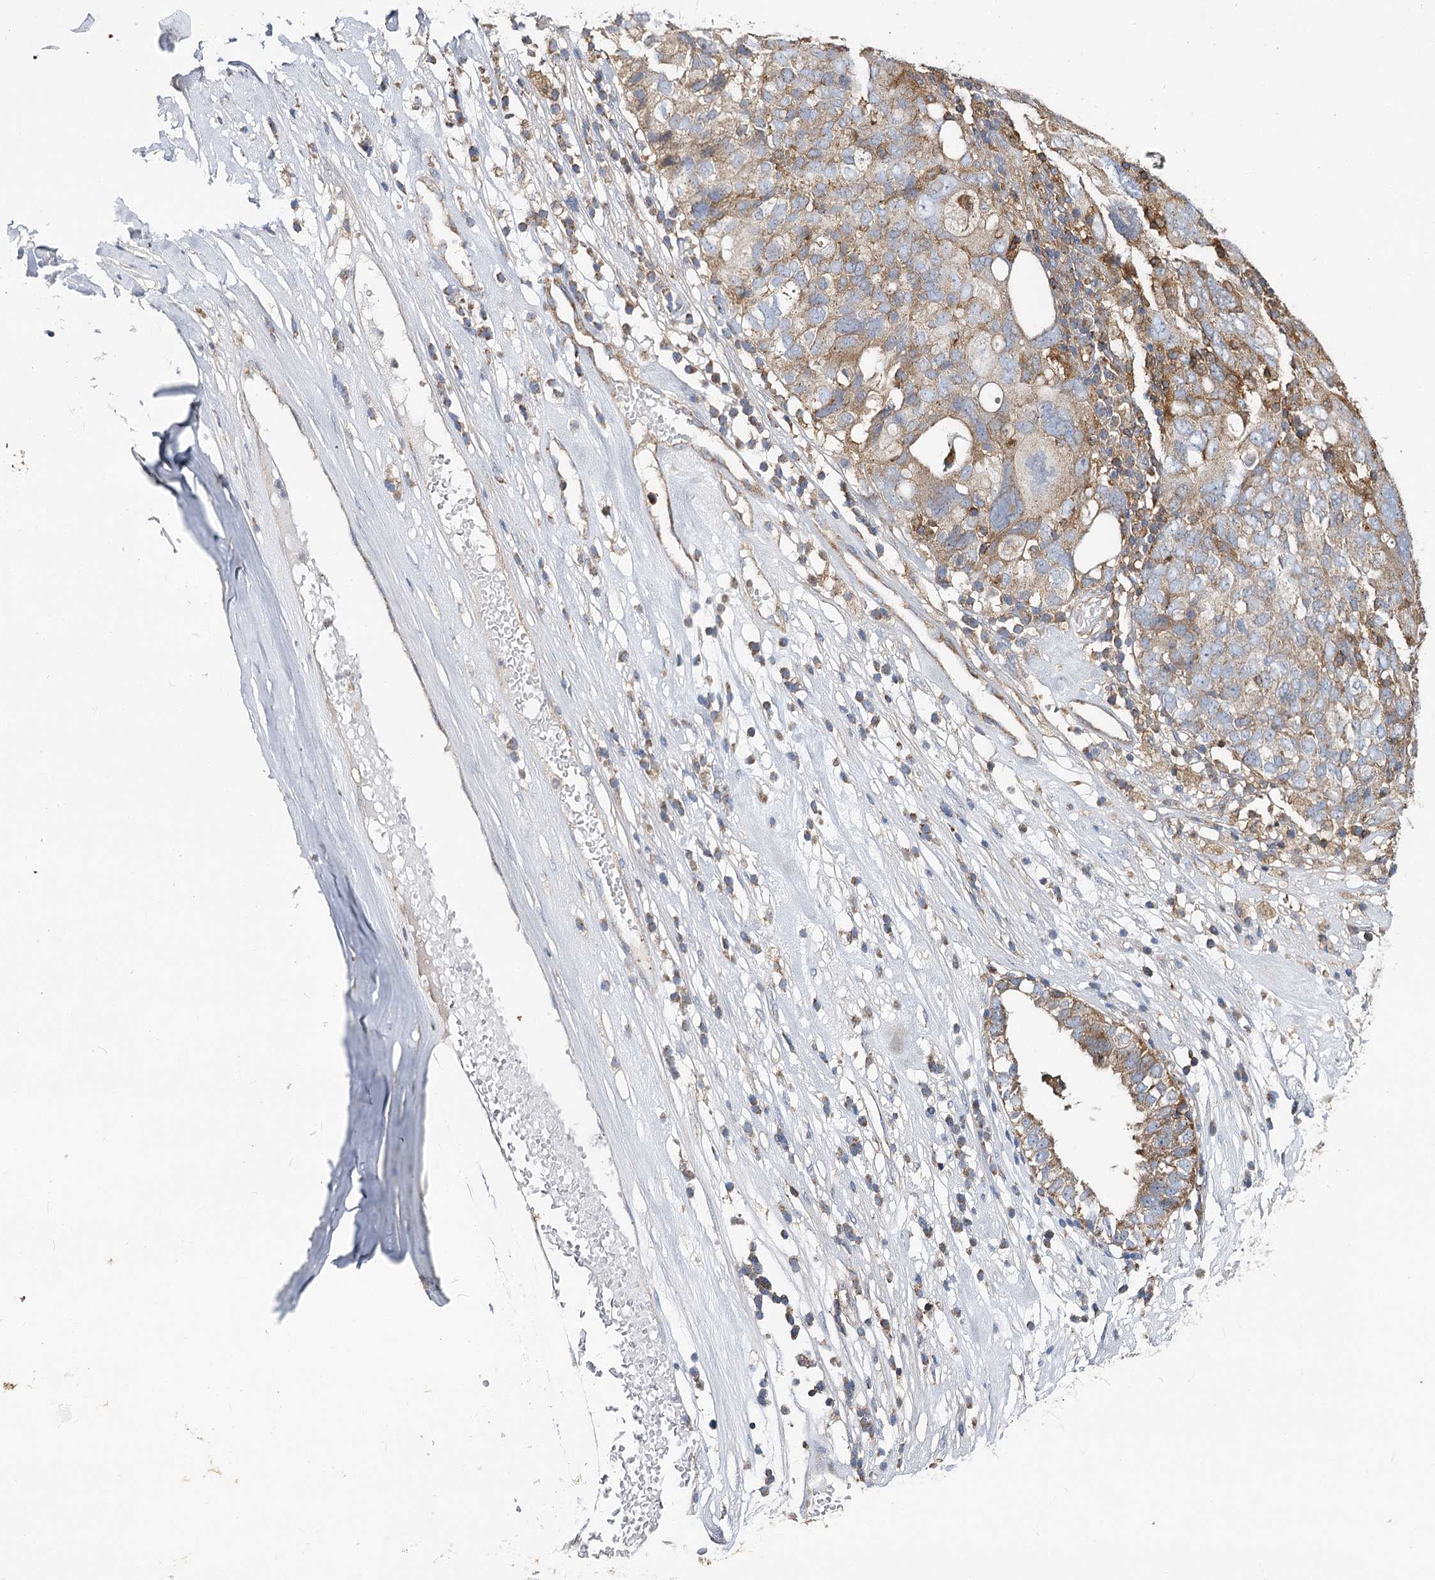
{"staining": {"intensity": "weak", "quantity": "25%-75%", "location": "cytoplasmic/membranous"}, "tissue": "ovarian cancer", "cell_type": "Tumor cells", "image_type": "cancer", "snomed": [{"axis": "morphology", "description": "Carcinoma, endometroid"}, {"axis": "topography", "description": "Ovary"}], "caption": "A brown stain shows weak cytoplasmic/membranous positivity of a protein in human ovarian endometroid carcinoma tumor cells.", "gene": "SEC24B", "patient": {"sex": "female", "age": 62}}